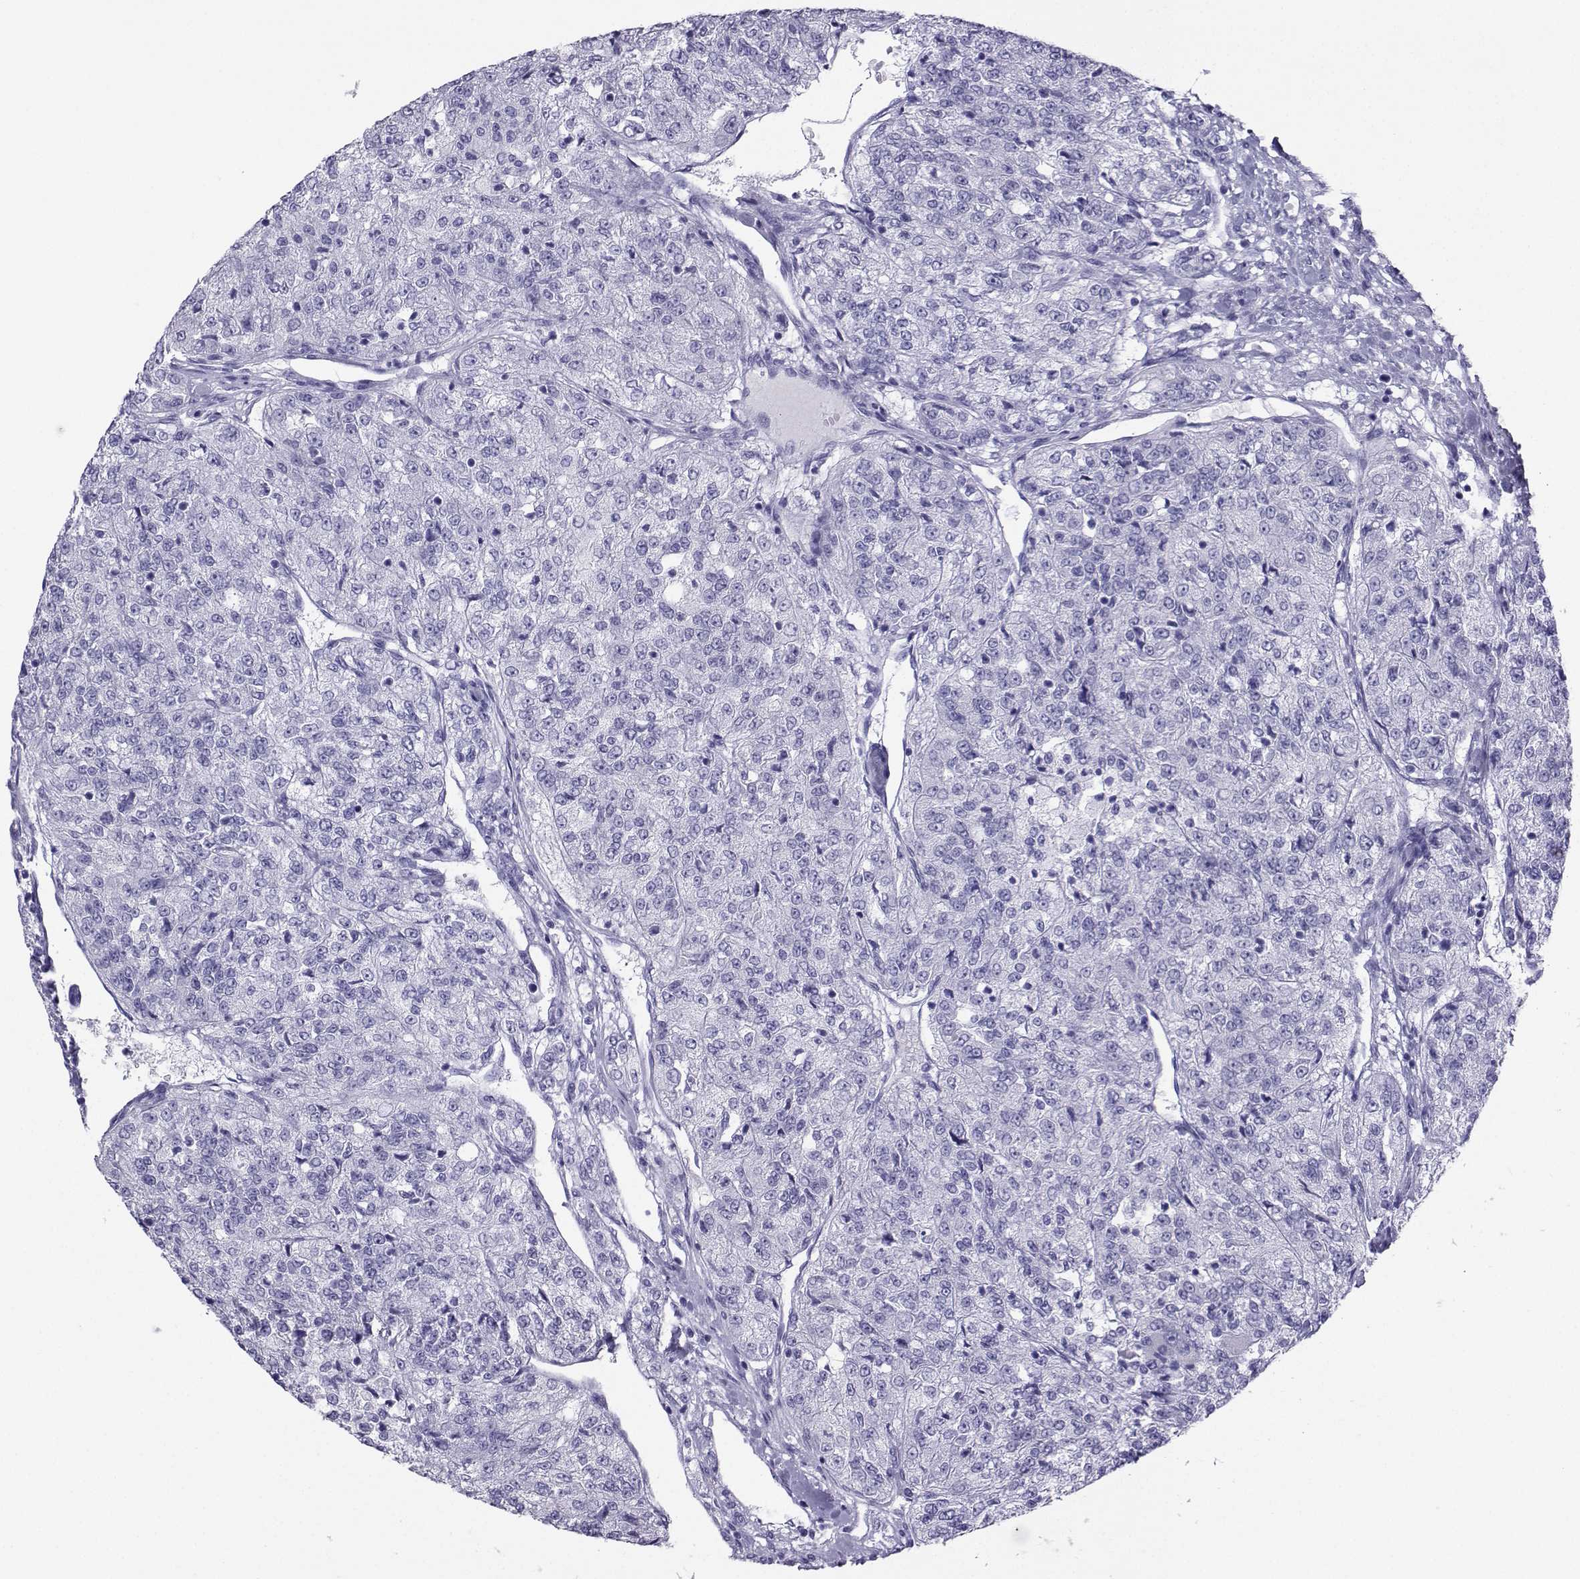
{"staining": {"intensity": "negative", "quantity": "none", "location": "none"}, "tissue": "renal cancer", "cell_type": "Tumor cells", "image_type": "cancer", "snomed": [{"axis": "morphology", "description": "Adenocarcinoma, NOS"}, {"axis": "topography", "description": "Kidney"}], "caption": "Tumor cells are negative for brown protein staining in renal adenocarcinoma.", "gene": "LORICRIN", "patient": {"sex": "female", "age": 63}}